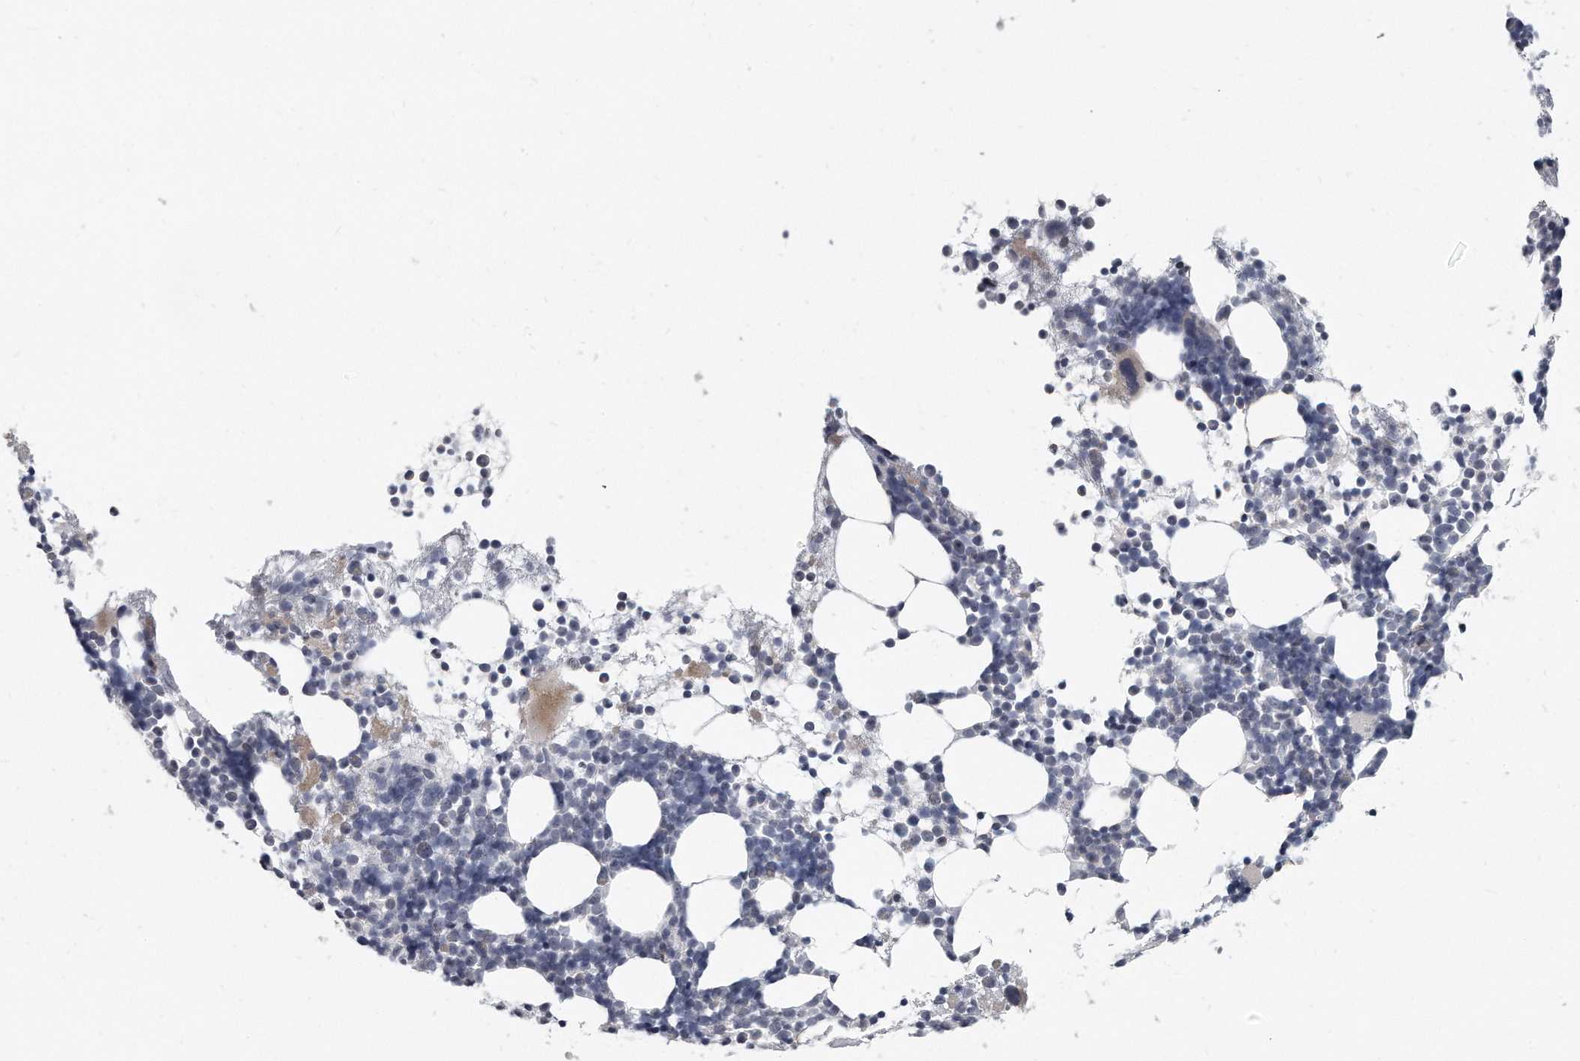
{"staining": {"intensity": "negative", "quantity": "none", "location": "none"}, "tissue": "bone marrow", "cell_type": "Hematopoietic cells", "image_type": "normal", "snomed": [{"axis": "morphology", "description": "Normal tissue, NOS"}, {"axis": "topography", "description": "Bone marrow"}], "caption": "DAB (3,3'-diaminobenzidine) immunohistochemical staining of benign bone marrow shows no significant expression in hematopoietic cells.", "gene": "TFCP2L1", "patient": {"sex": "female", "age": 57}}